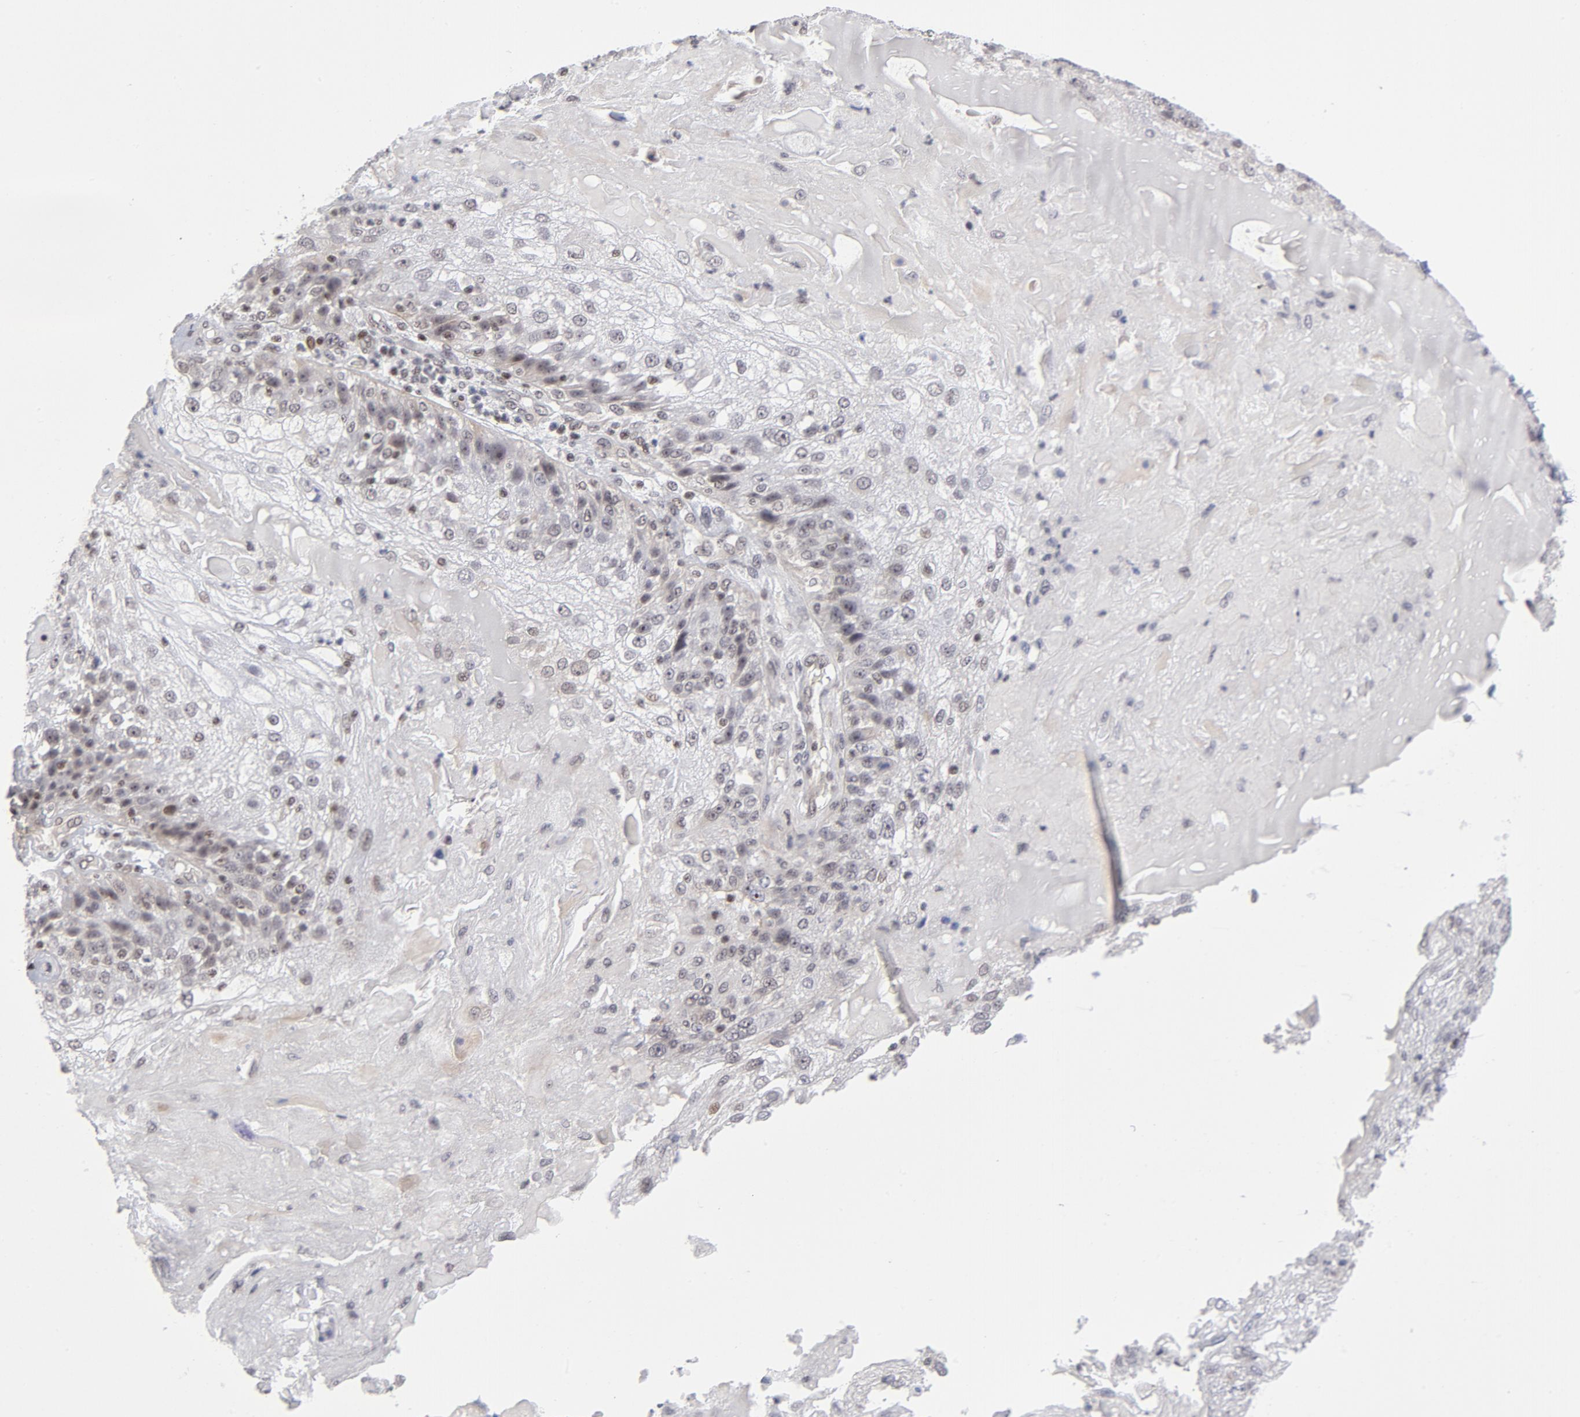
{"staining": {"intensity": "weak", "quantity": "25%-75%", "location": "nuclear"}, "tissue": "skin cancer", "cell_type": "Tumor cells", "image_type": "cancer", "snomed": [{"axis": "morphology", "description": "Normal tissue, NOS"}, {"axis": "morphology", "description": "Squamous cell carcinoma, NOS"}, {"axis": "topography", "description": "Skin"}], "caption": "Protein expression analysis of squamous cell carcinoma (skin) displays weak nuclear staining in approximately 25%-75% of tumor cells.", "gene": "CTCF", "patient": {"sex": "female", "age": 83}}